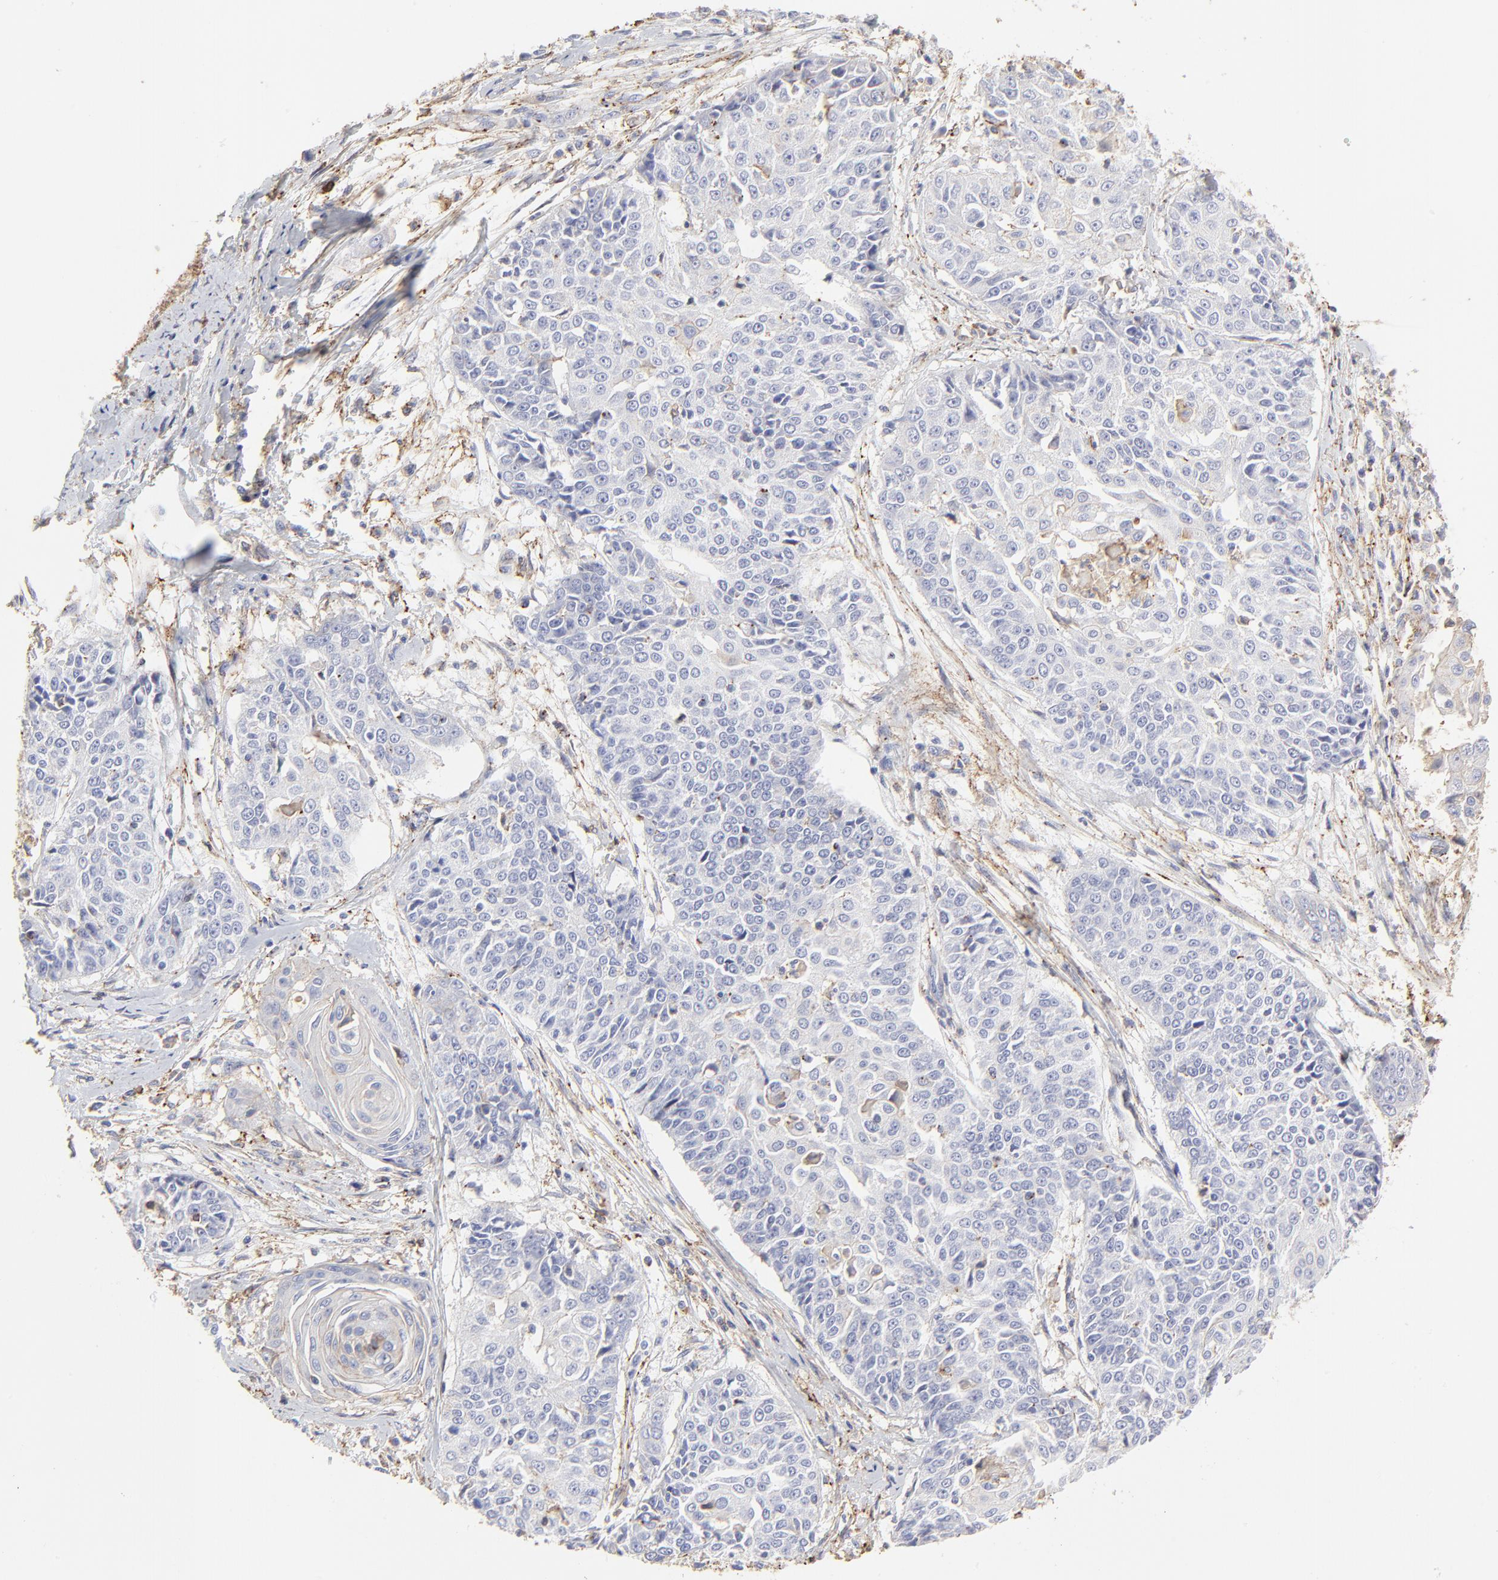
{"staining": {"intensity": "negative", "quantity": "none", "location": "none"}, "tissue": "cervical cancer", "cell_type": "Tumor cells", "image_type": "cancer", "snomed": [{"axis": "morphology", "description": "Squamous cell carcinoma, NOS"}, {"axis": "topography", "description": "Cervix"}], "caption": "Cervical squamous cell carcinoma was stained to show a protein in brown. There is no significant positivity in tumor cells.", "gene": "ANXA6", "patient": {"sex": "female", "age": 64}}